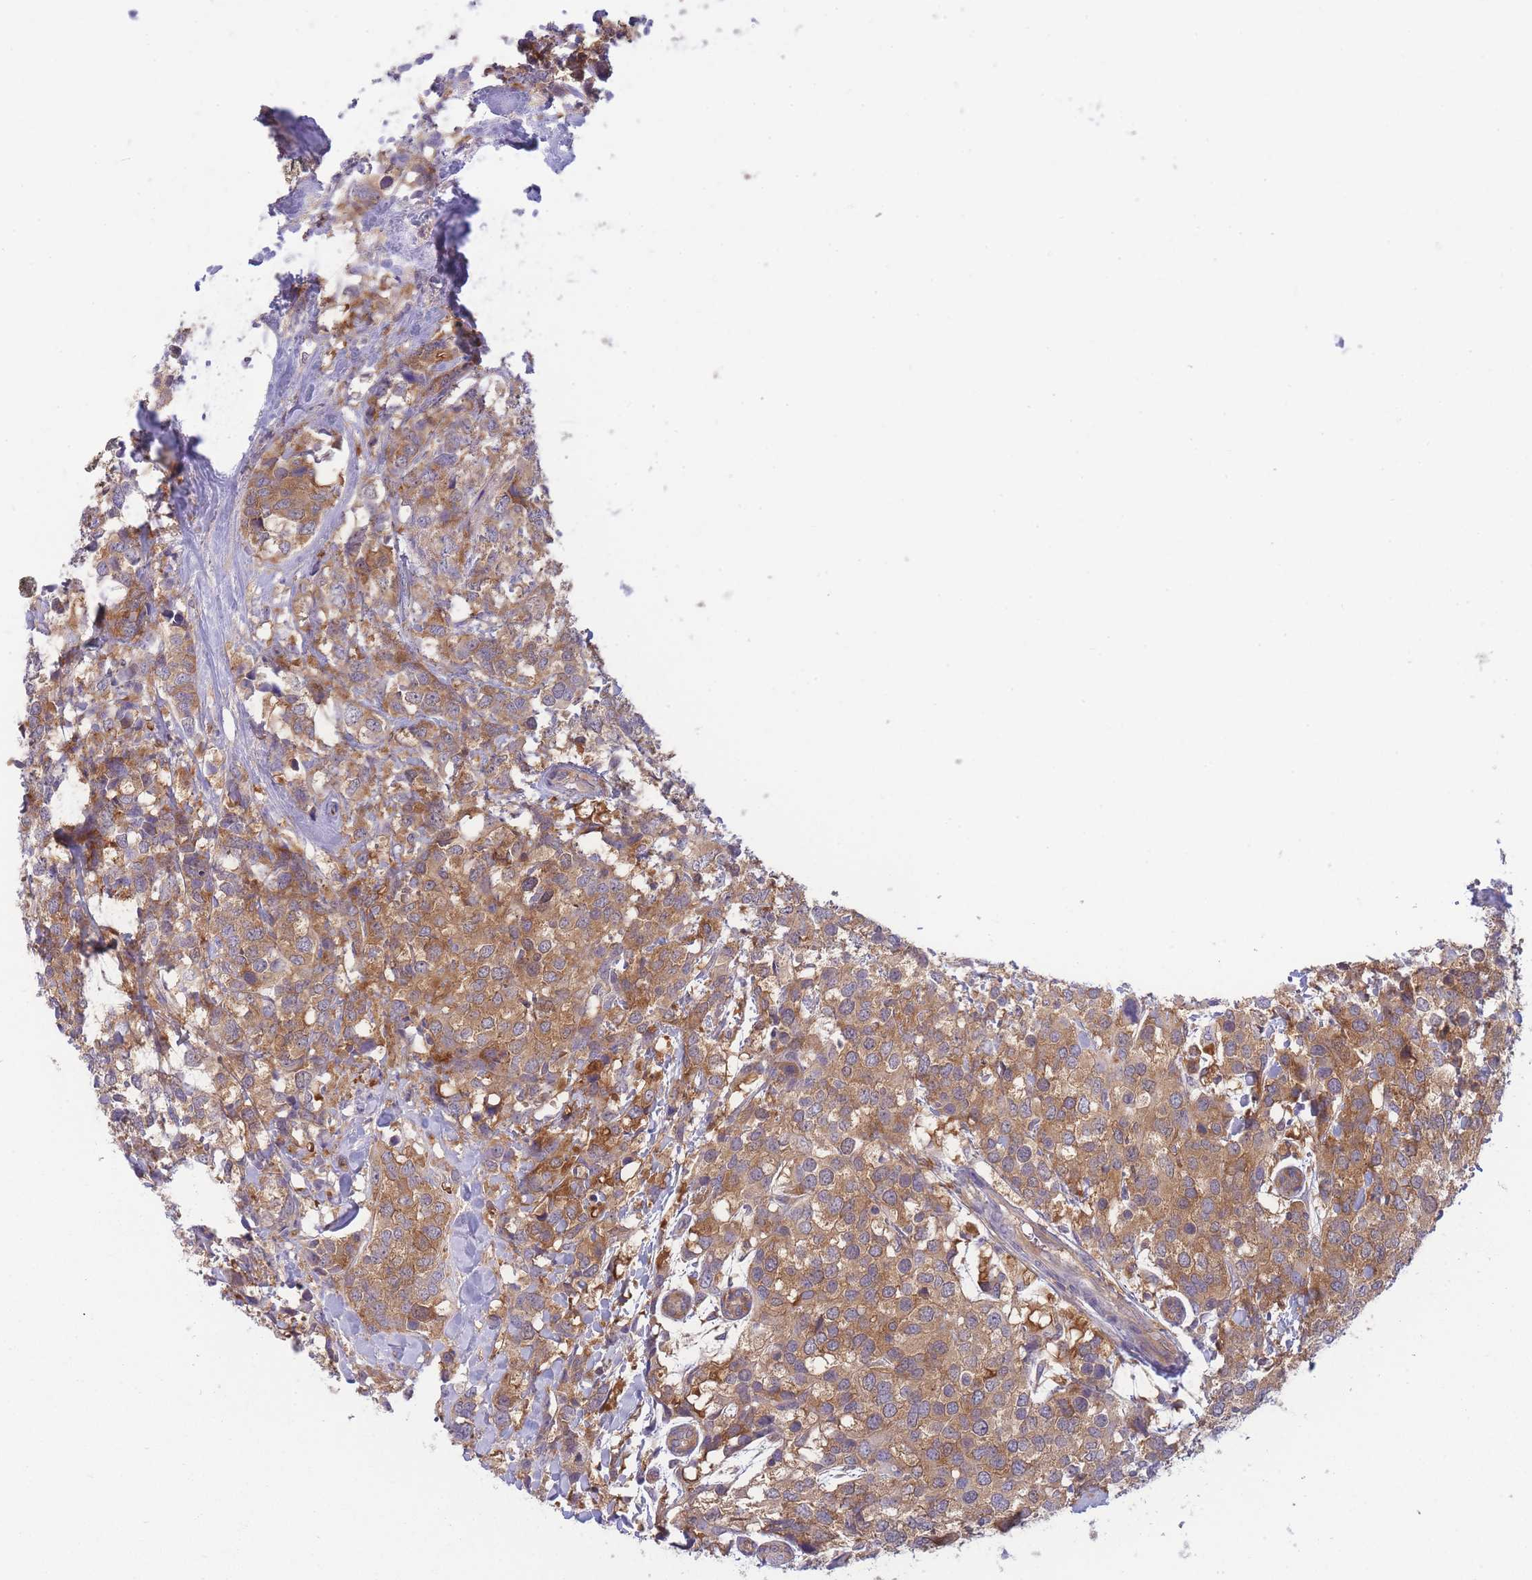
{"staining": {"intensity": "moderate", "quantity": ">75%", "location": "cytoplasmic/membranous"}, "tissue": "breast cancer", "cell_type": "Tumor cells", "image_type": "cancer", "snomed": [{"axis": "morphology", "description": "Lobular carcinoma"}, {"axis": "topography", "description": "Breast"}], "caption": "Tumor cells display medium levels of moderate cytoplasmic/membranous positivity in about >75% of cells in human breast lobular carcinoma.", "gene": "PFDN6", "patient": {"sex": "female", "age": 59}}